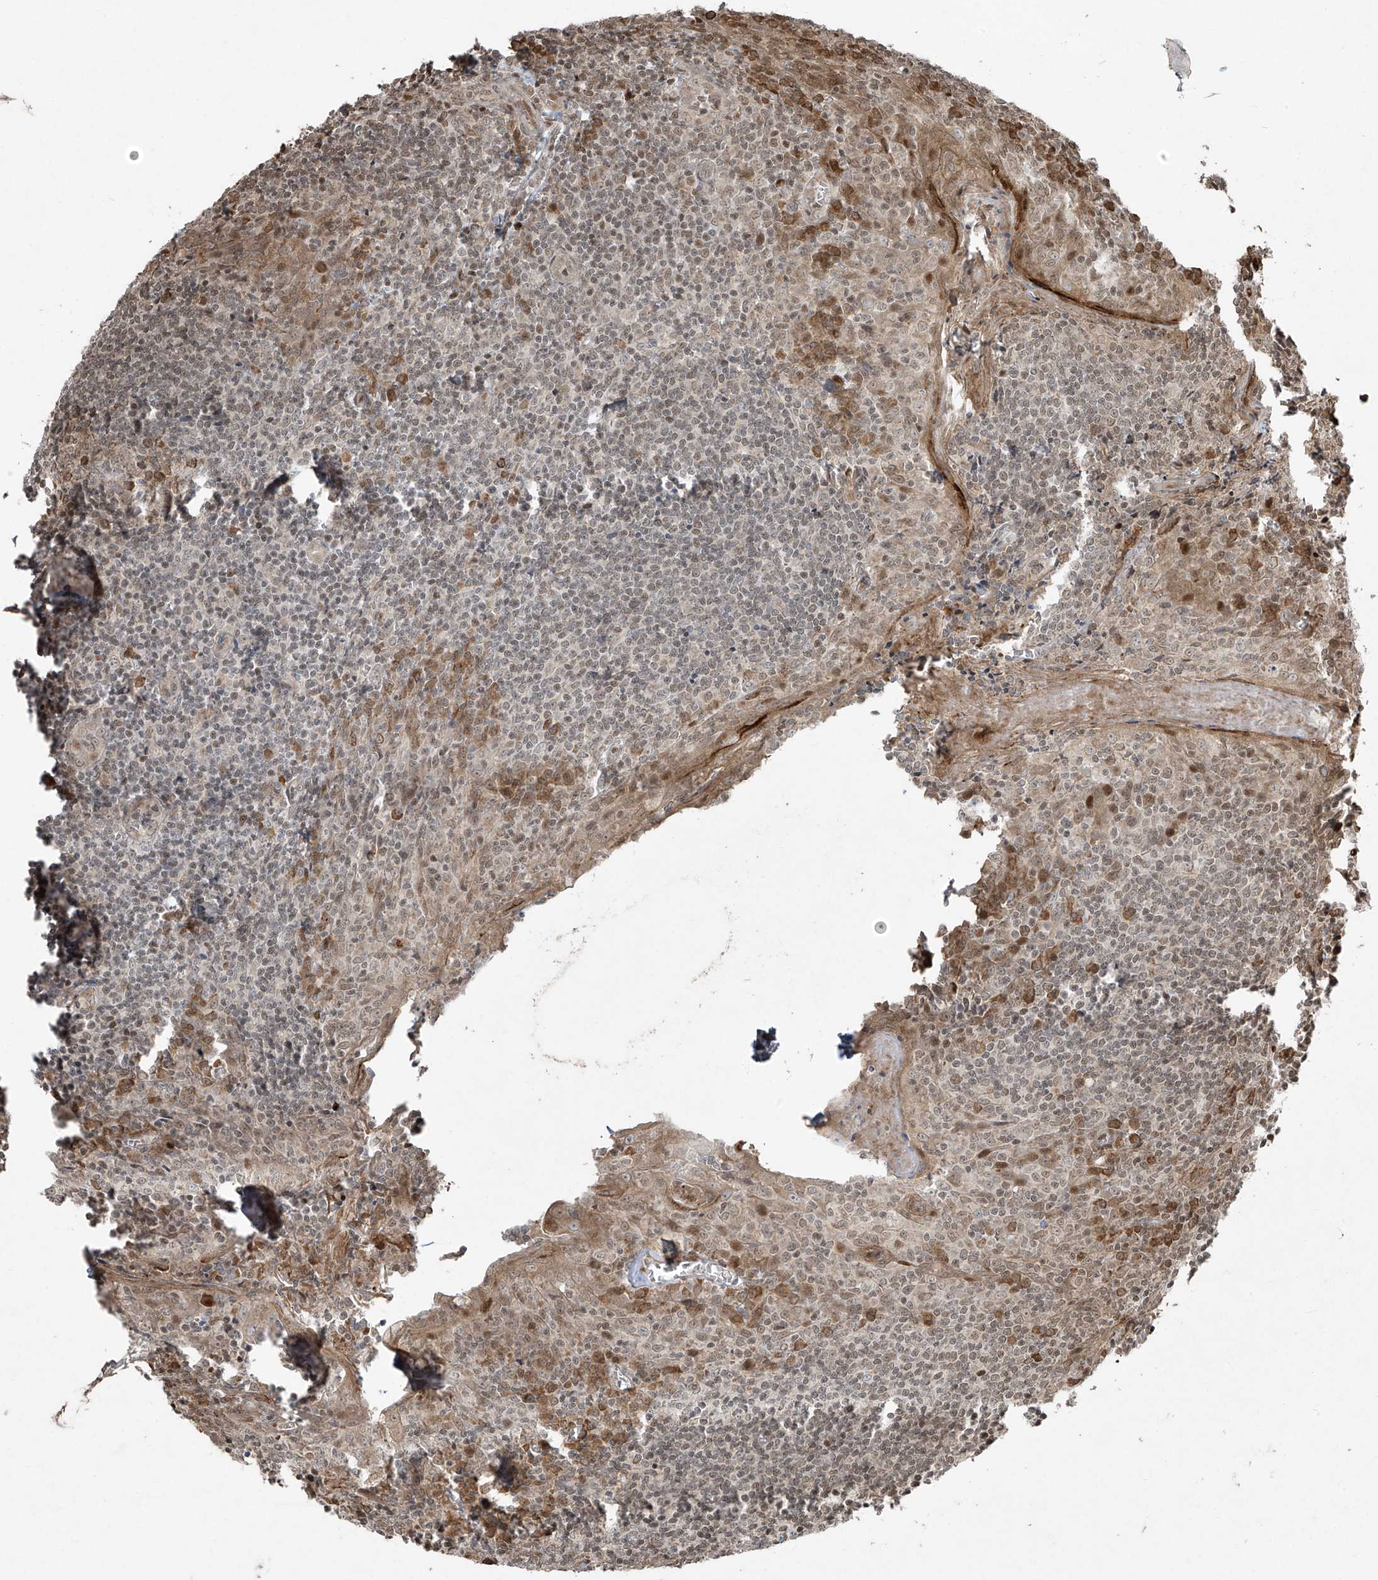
{"staining": {"intensity": "weak", "quantity": "<25%", "location": "cytoplasmic/membranous,nuclear"}, "tissue": "tonsil", "cell_type": "Germinal center cells", "image_type": "normal", "snomed": [{"axis": "morphology", "description": "Normal tissue, NOS"}, {"axis": "topography", "description": "Tonsil"}], "caption": "Immunohistochemical staining of unremarkable tonsil reveals no significant expression in germinal center cells.", "gene": "TTC22", "patient": {"sex": "male", "age": 27}}